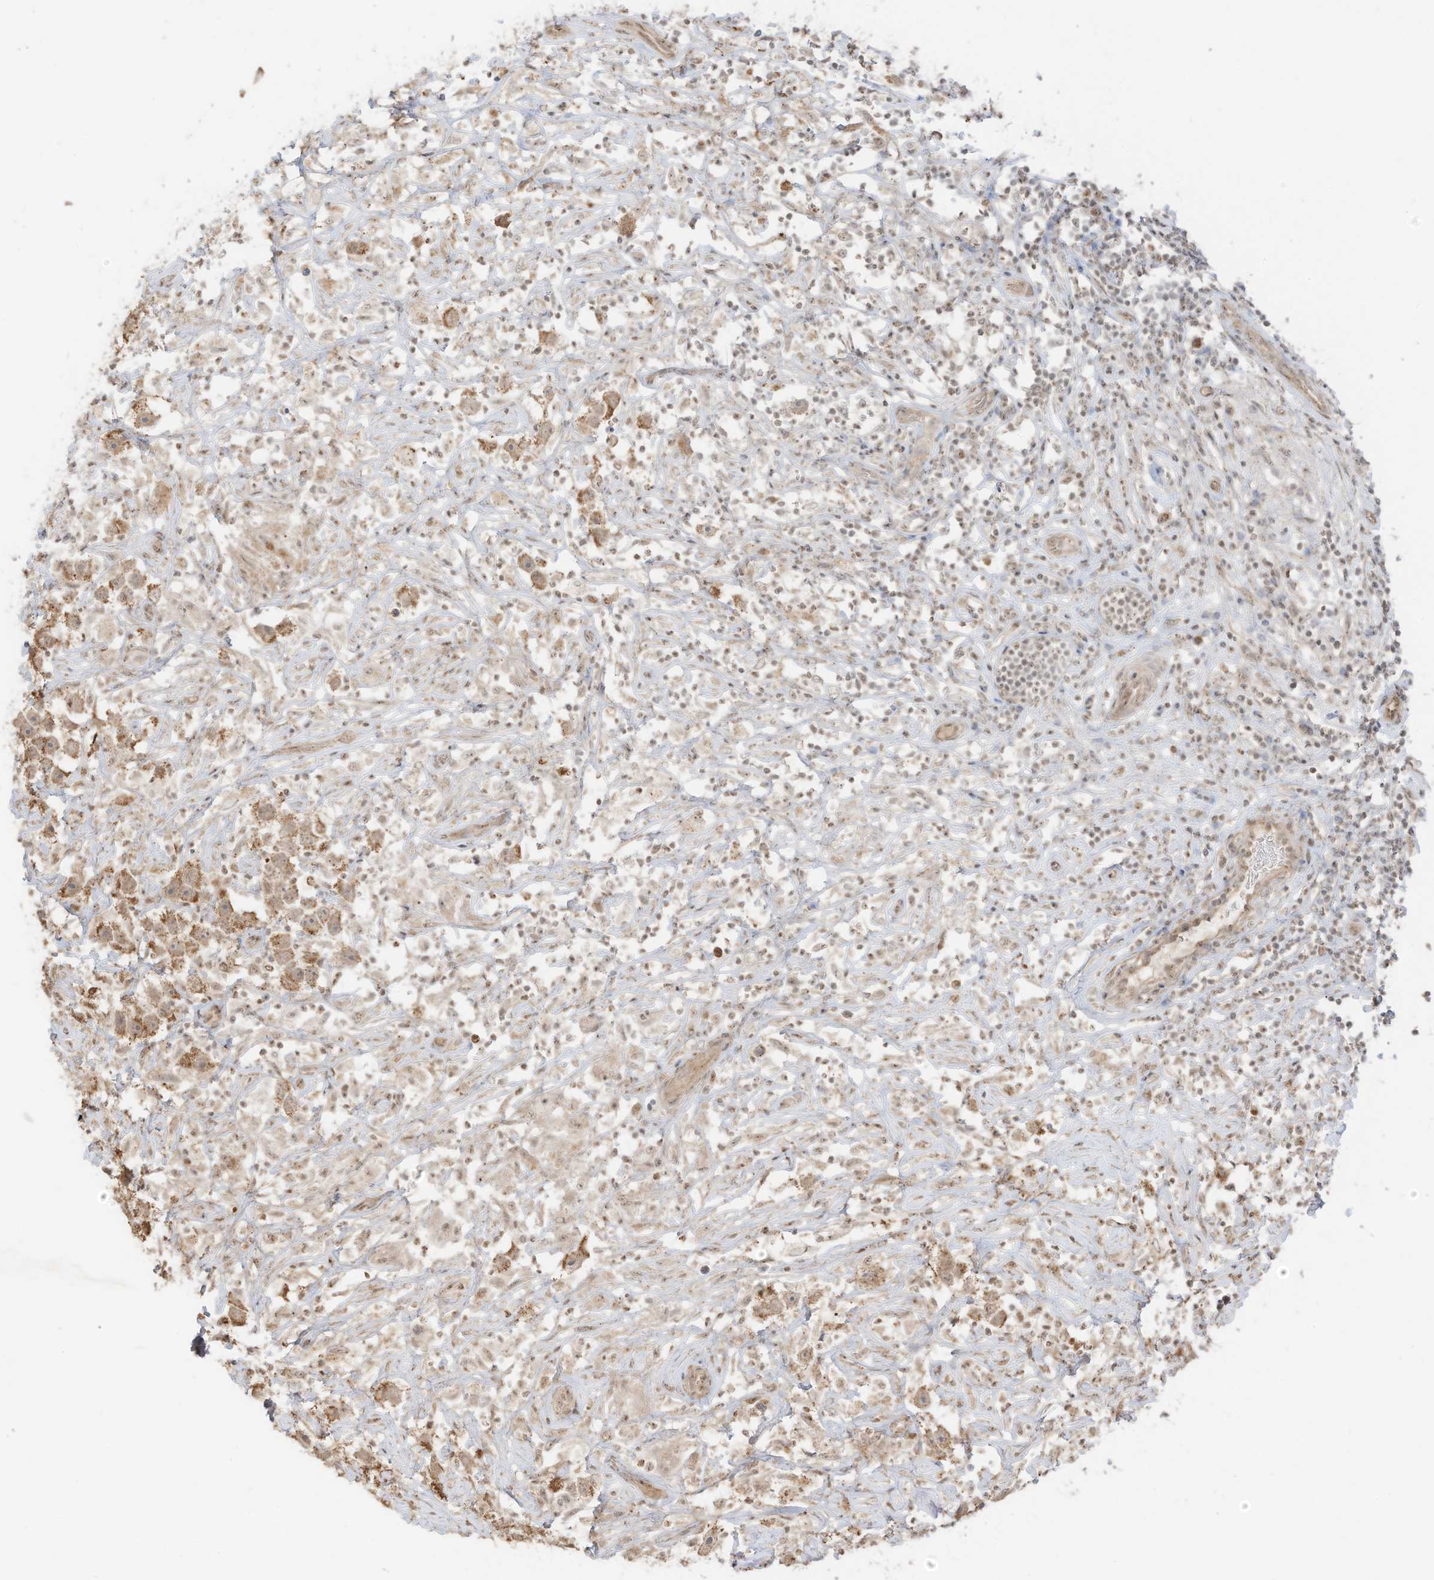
{"staining": {"intensity": "moderate", "quantity": ">75%", "location": "cytoplasmic/membranous"}, "tissue": "testis cancer", "cell_type": "Tumor cells", "image_type": "cancer", "snomed": [{"axis": "morphology", "description": "Seminoma, NOS"}, {"axis": "topography", "description": "Testis"}], "caption": "Tumor cells reveal medium levels of moderate cytoplasmic/membranous expression in about >75% of cells in testis seminoma. (DAB (3,3'-diaminobenzidine) IHC with brightfield microscopy, high magnification).", "gene": "N4BP3", "patient": {"sex": "male", "age": 49}}